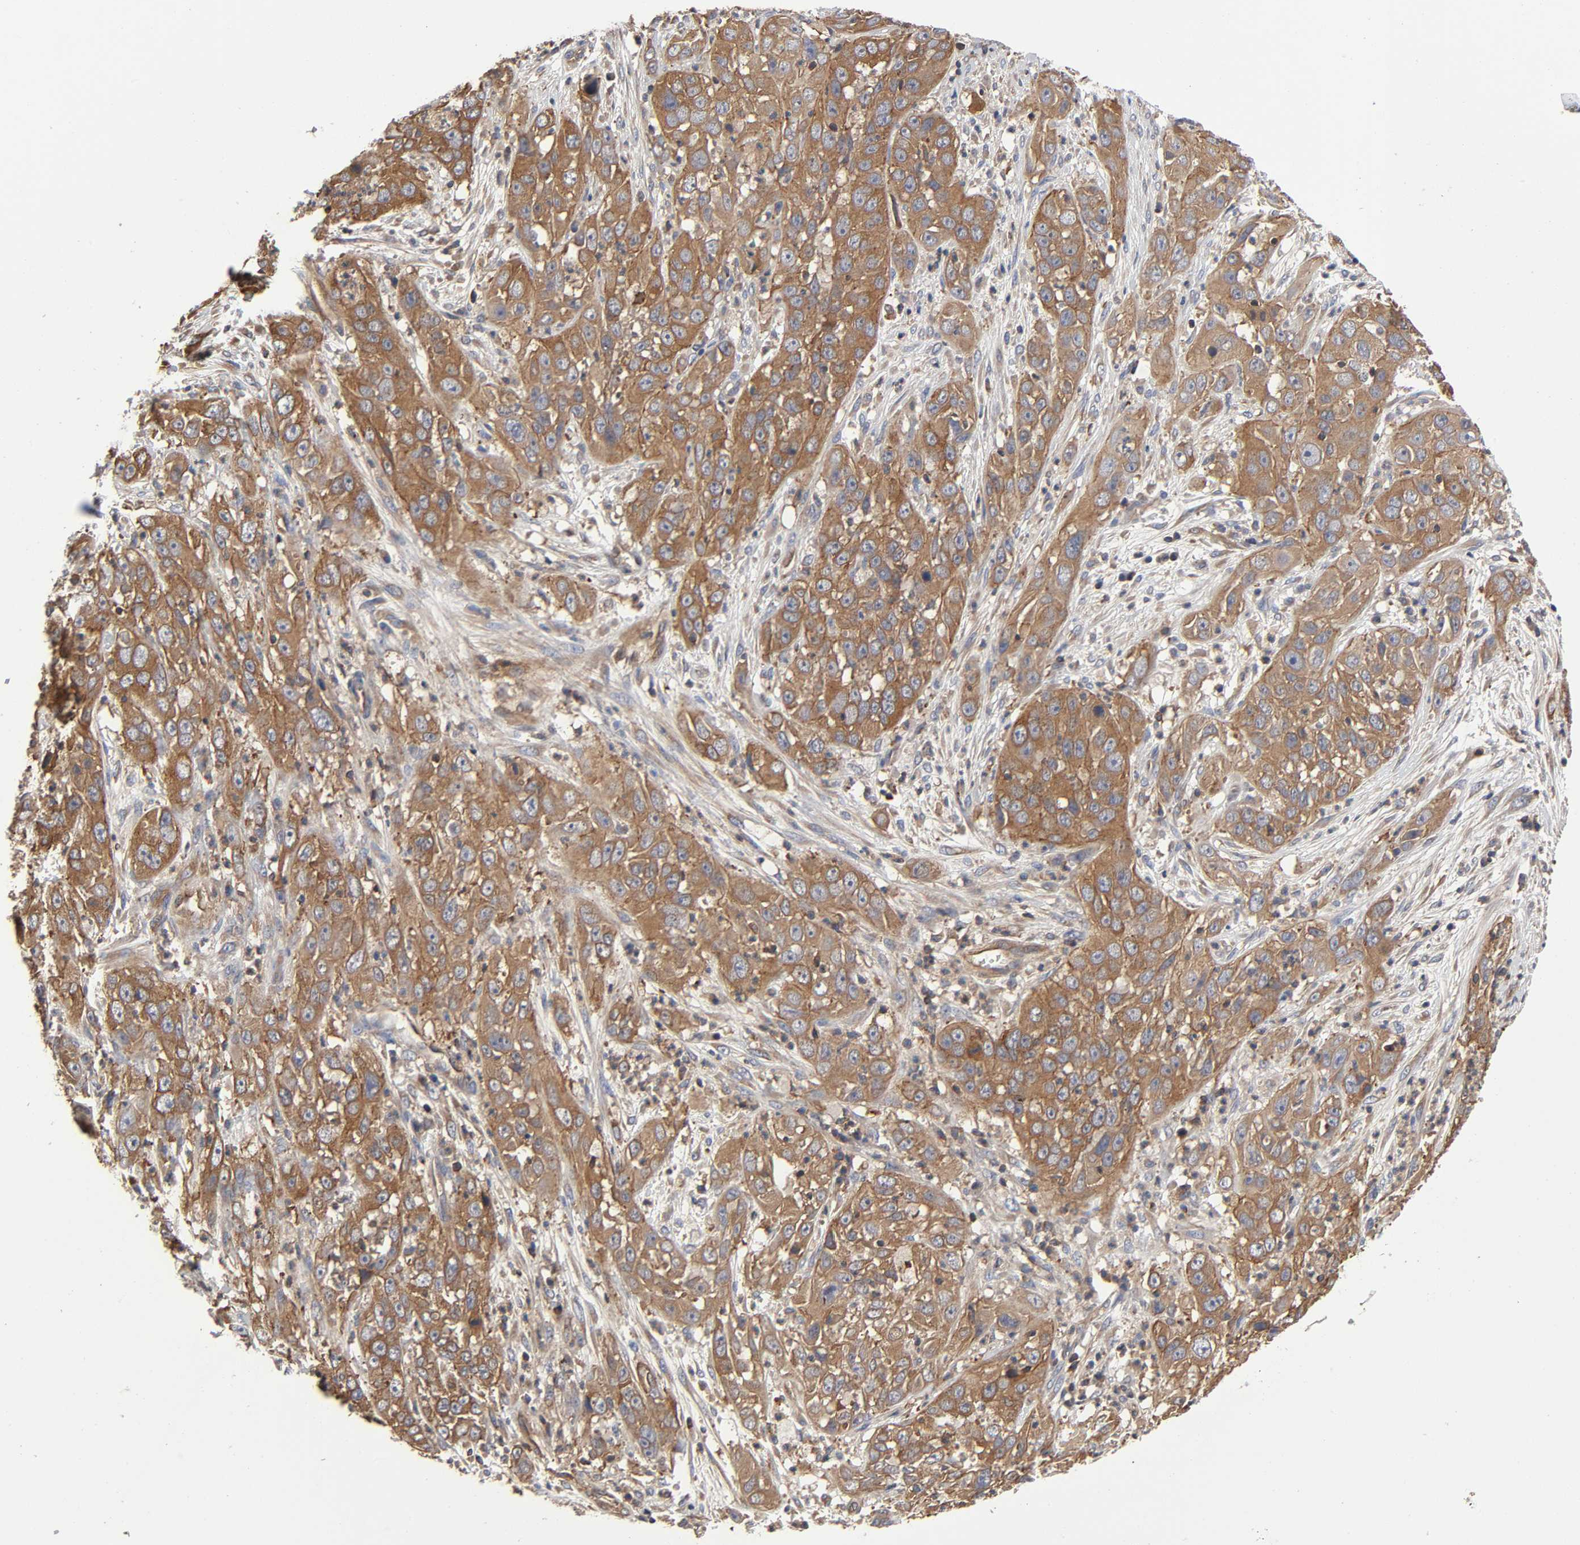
{"staining": {"intensity": "moderate", "quantity": ">75%", "location": "cytoplasmic/membranous"}, "tissue": "cervical cancer", "cell_type": "Tumor cells", "image_type": "cancer", "snomed": [{"axis": "morphology", "description": "Squamous cell carcinoma, NOS"}, {"axis": "topography", "description": "Cervix"}], "caption": "Tumor cells exhibit medium levels of moderate cytoplasmic/membranous positivity in about >75% of cells in human cervical squamous cell carcinoma.", "gene": "LAMTOR2", "patient": {"sex": "female", "age": 32}}